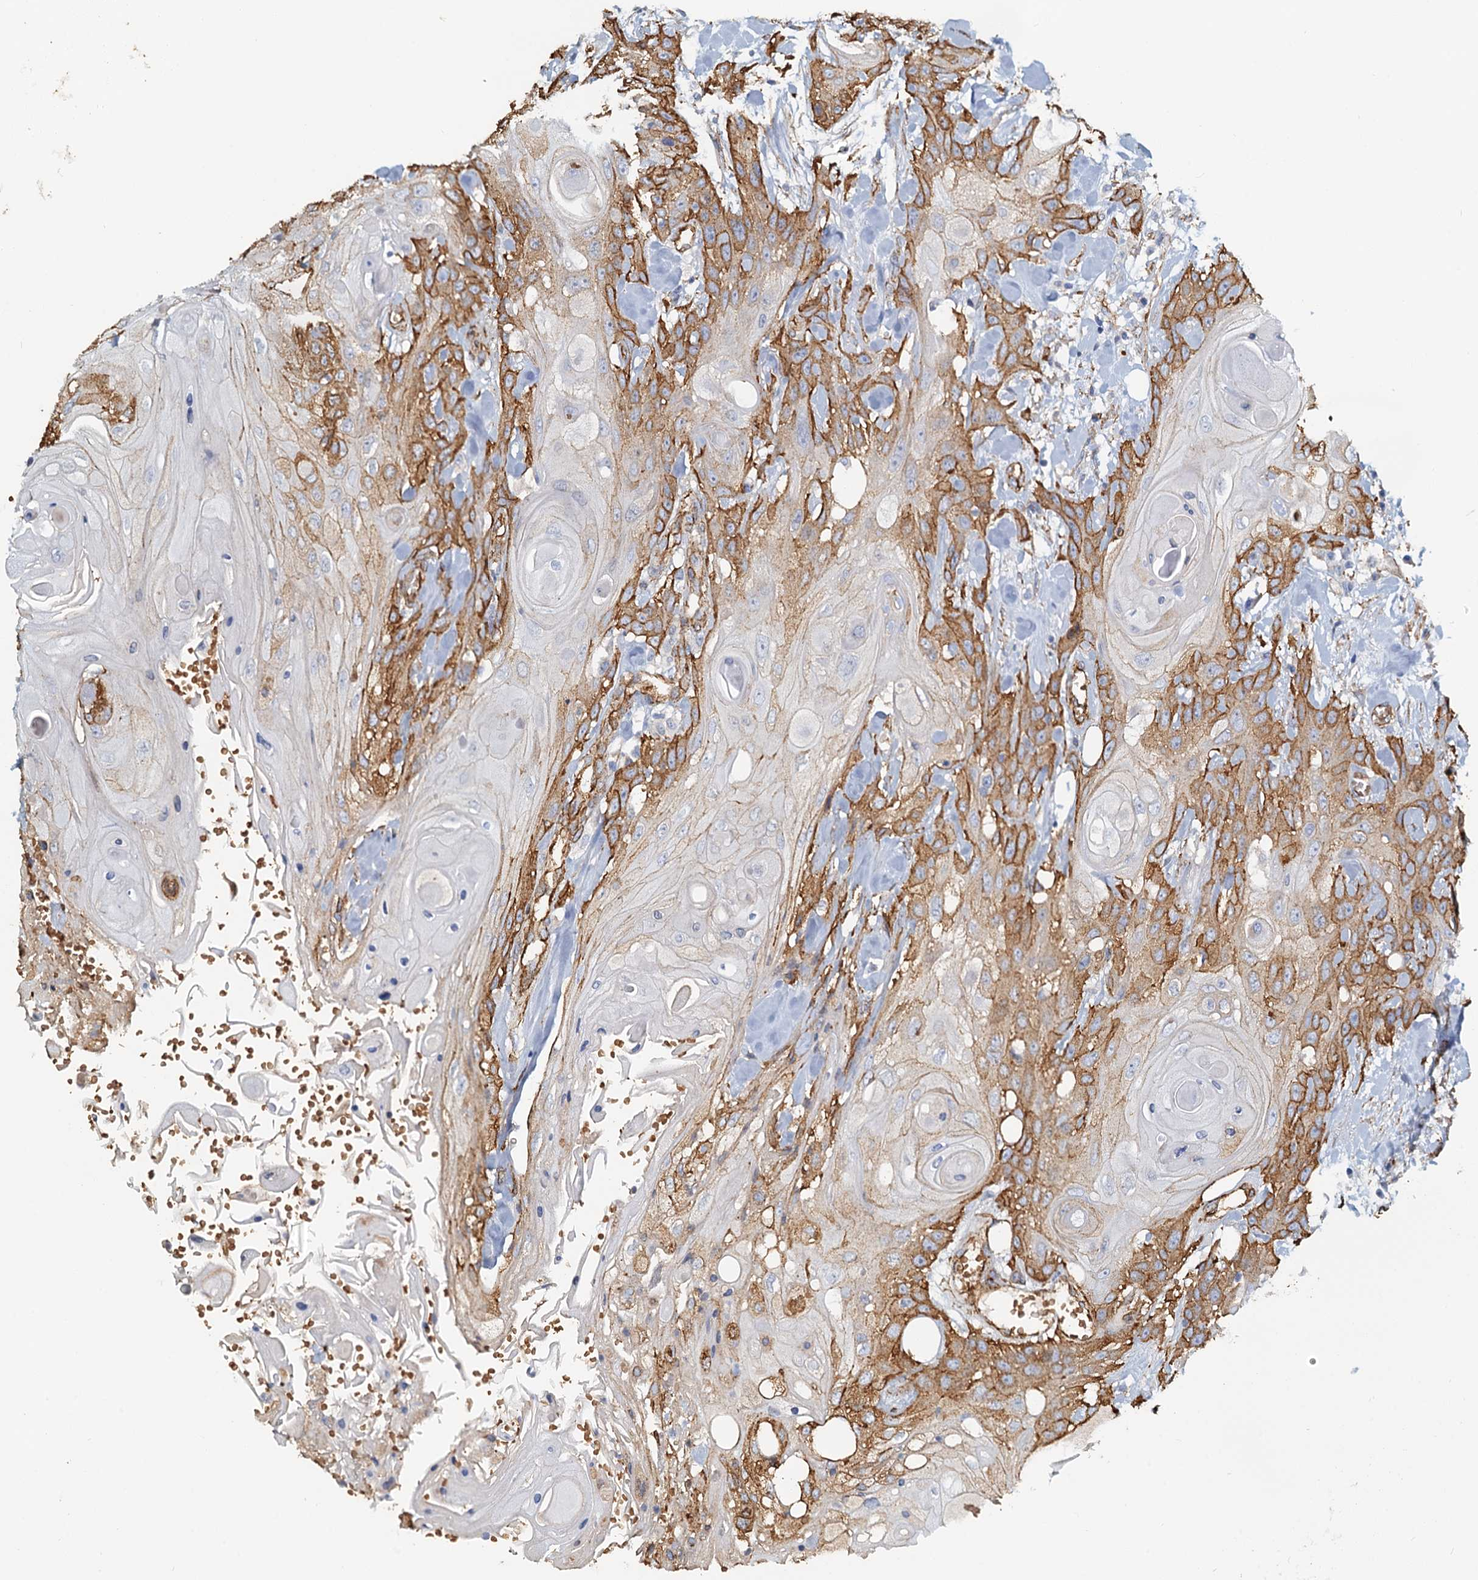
{"staining": {"intensity": "moderate", "quantity": ">75%", "location": "cytoplasmic/membranous"}, "tissue": "head and neck cancer", "cell_type": "Tumor cells", "image_type": "cancer", "snomed": [{"axis": "morphology", "description": "Squamous cell carcinoma, NOS"}, {"axis": "topography", "description": "Head-Neck"}], "caption": "A photomicrograph of head and neck squamous cell carcinoma stained for a protein reveals moderate cytoplasmic/membranous brown staining in tumor cells.", "gene": "DGKG", "patient": {"sex": "female", "age": 43}}